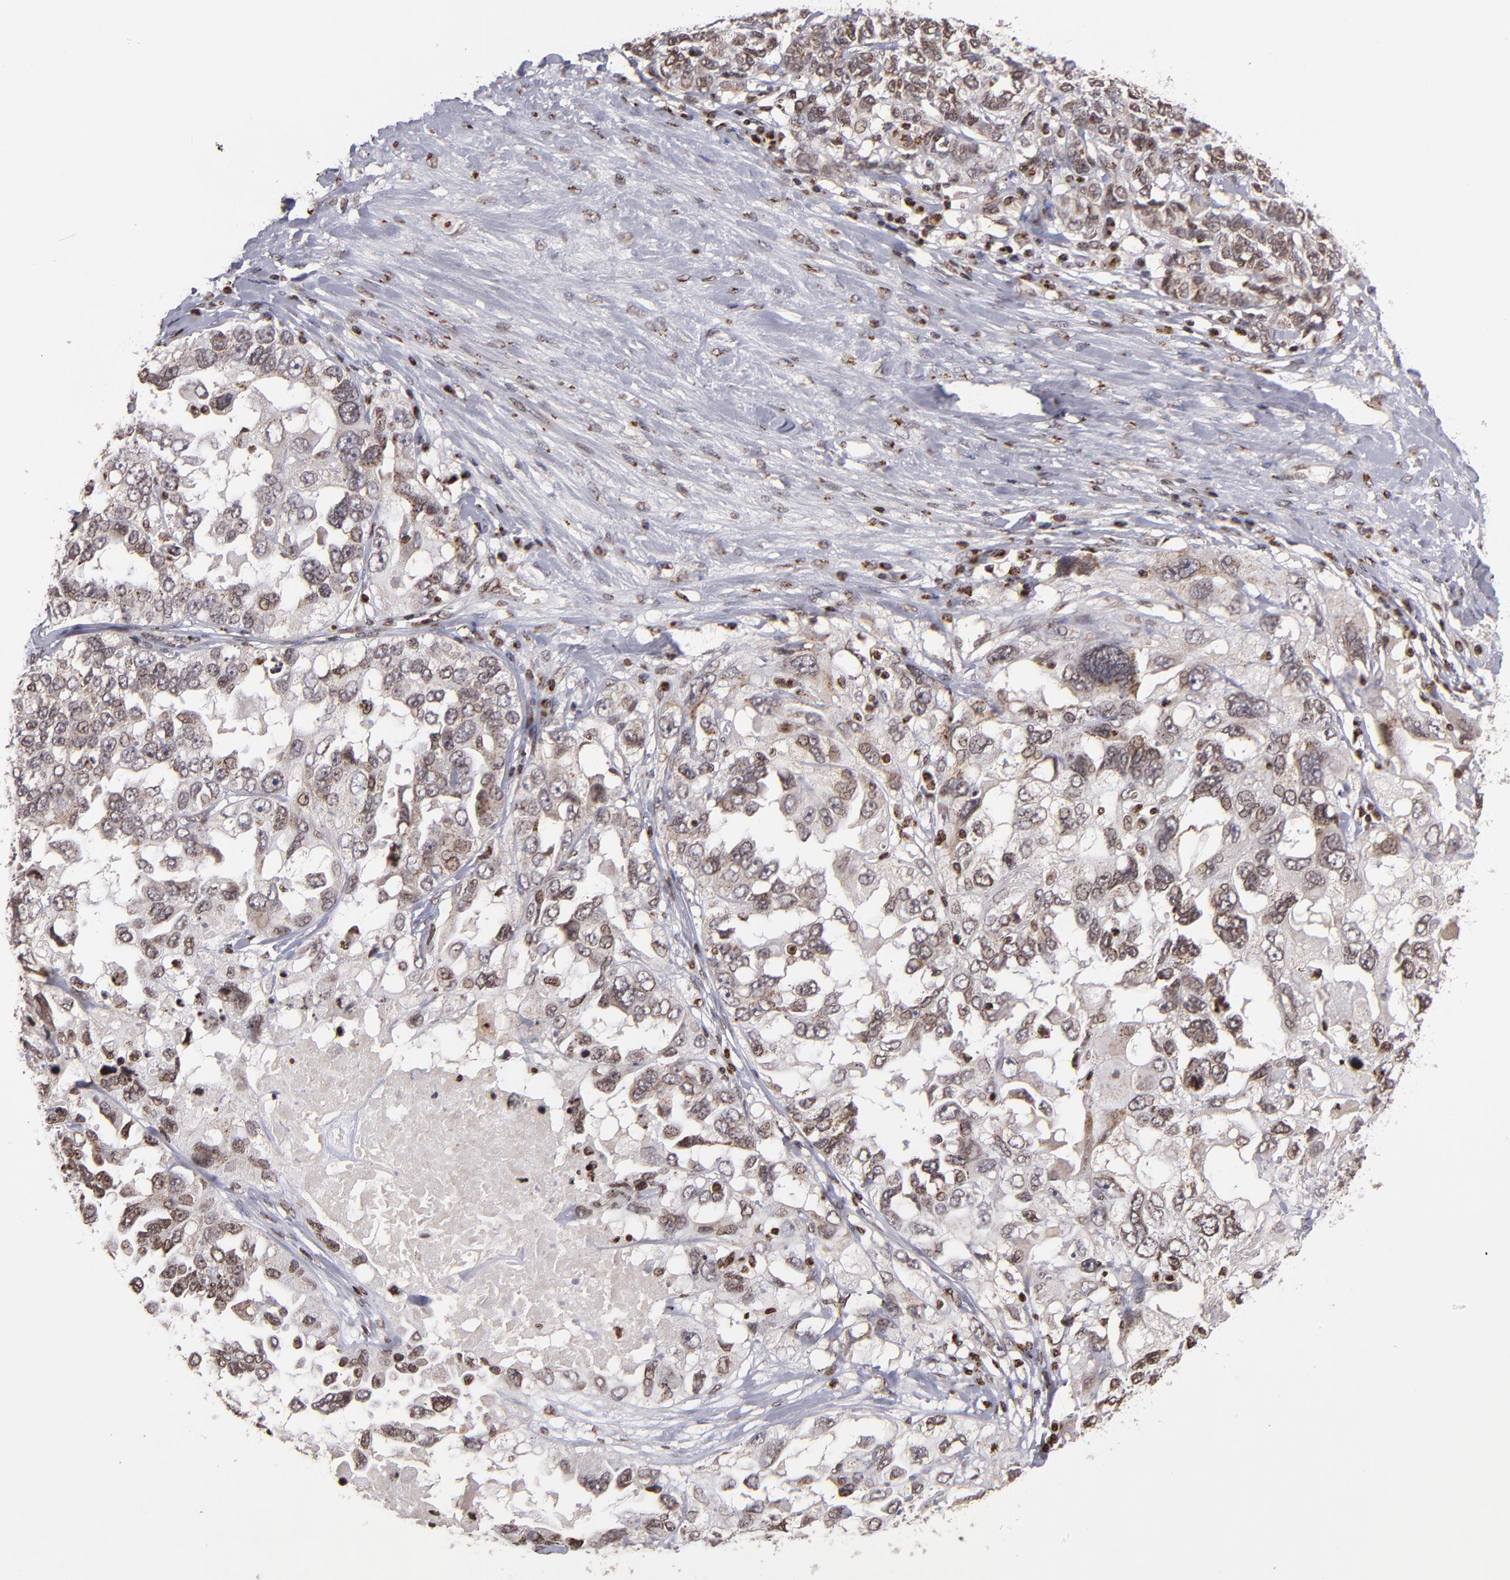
{"staining": {"intensity": "moderate", "quantity": ">75%", "location": "cytoplasmic/membranous,nuclear"}, "tissue": "ovarian cancer", "cell_type": "Tumor cells", "image_type": "cancer", "snomed": [{"axis": "morphology", "description": "Cystadenocarcinoma, serous, NOS"}, {"axis": "topography", "description": "Ovary"}], "caption": "High-power microscopy captured an immunohistochemistry histopathology image of ovarian cancer, revealing moderate cytoplasmic/membranous and nuclear positivity in about >75% of tumor cells.", "gene": "CSDC2", "patient": {"sex": "female", "age": 82}}